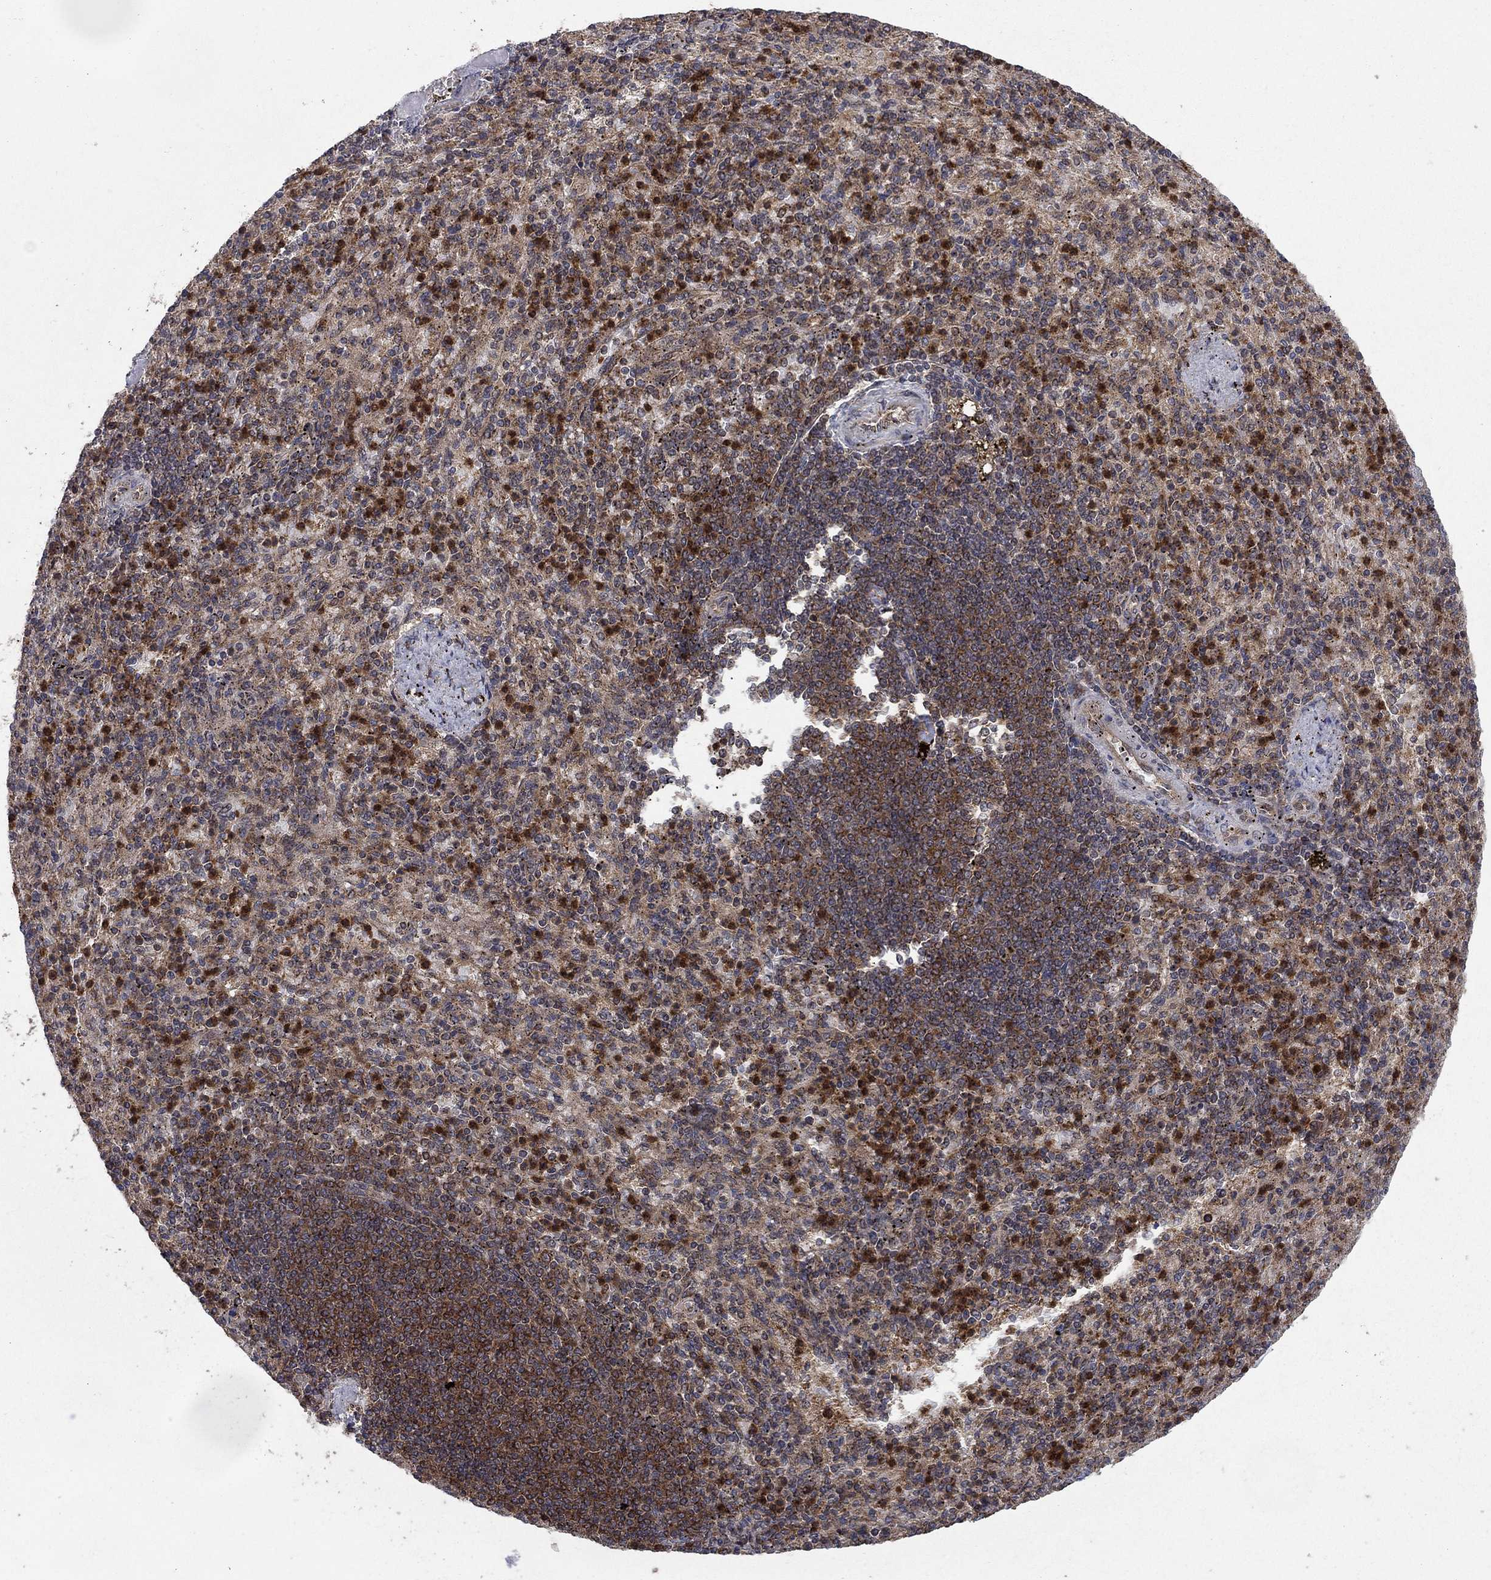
{"staining": {"intensity": "strong", "quantity": "25%-75%", "location": "cytoplasmic/membranous,nuclear"}, "tissue": "spleen", "cell_type": "Cells in red pulp", "image_type": "normal", "snomed": [{"axis": "morphology", "description": "Normal tissue, NOS"}, {"axis": "topography", "description": "Spleen"}], "caption": "Spleen stained with DAB immunohistochemistry (IHC) exhibits high levels of strong cytoplasmic/membranous,nuclear expression in about 25%-75% of cells in red pulp.", "gene": "IFI35", "patient": {"sex": "female", "age": 74}}